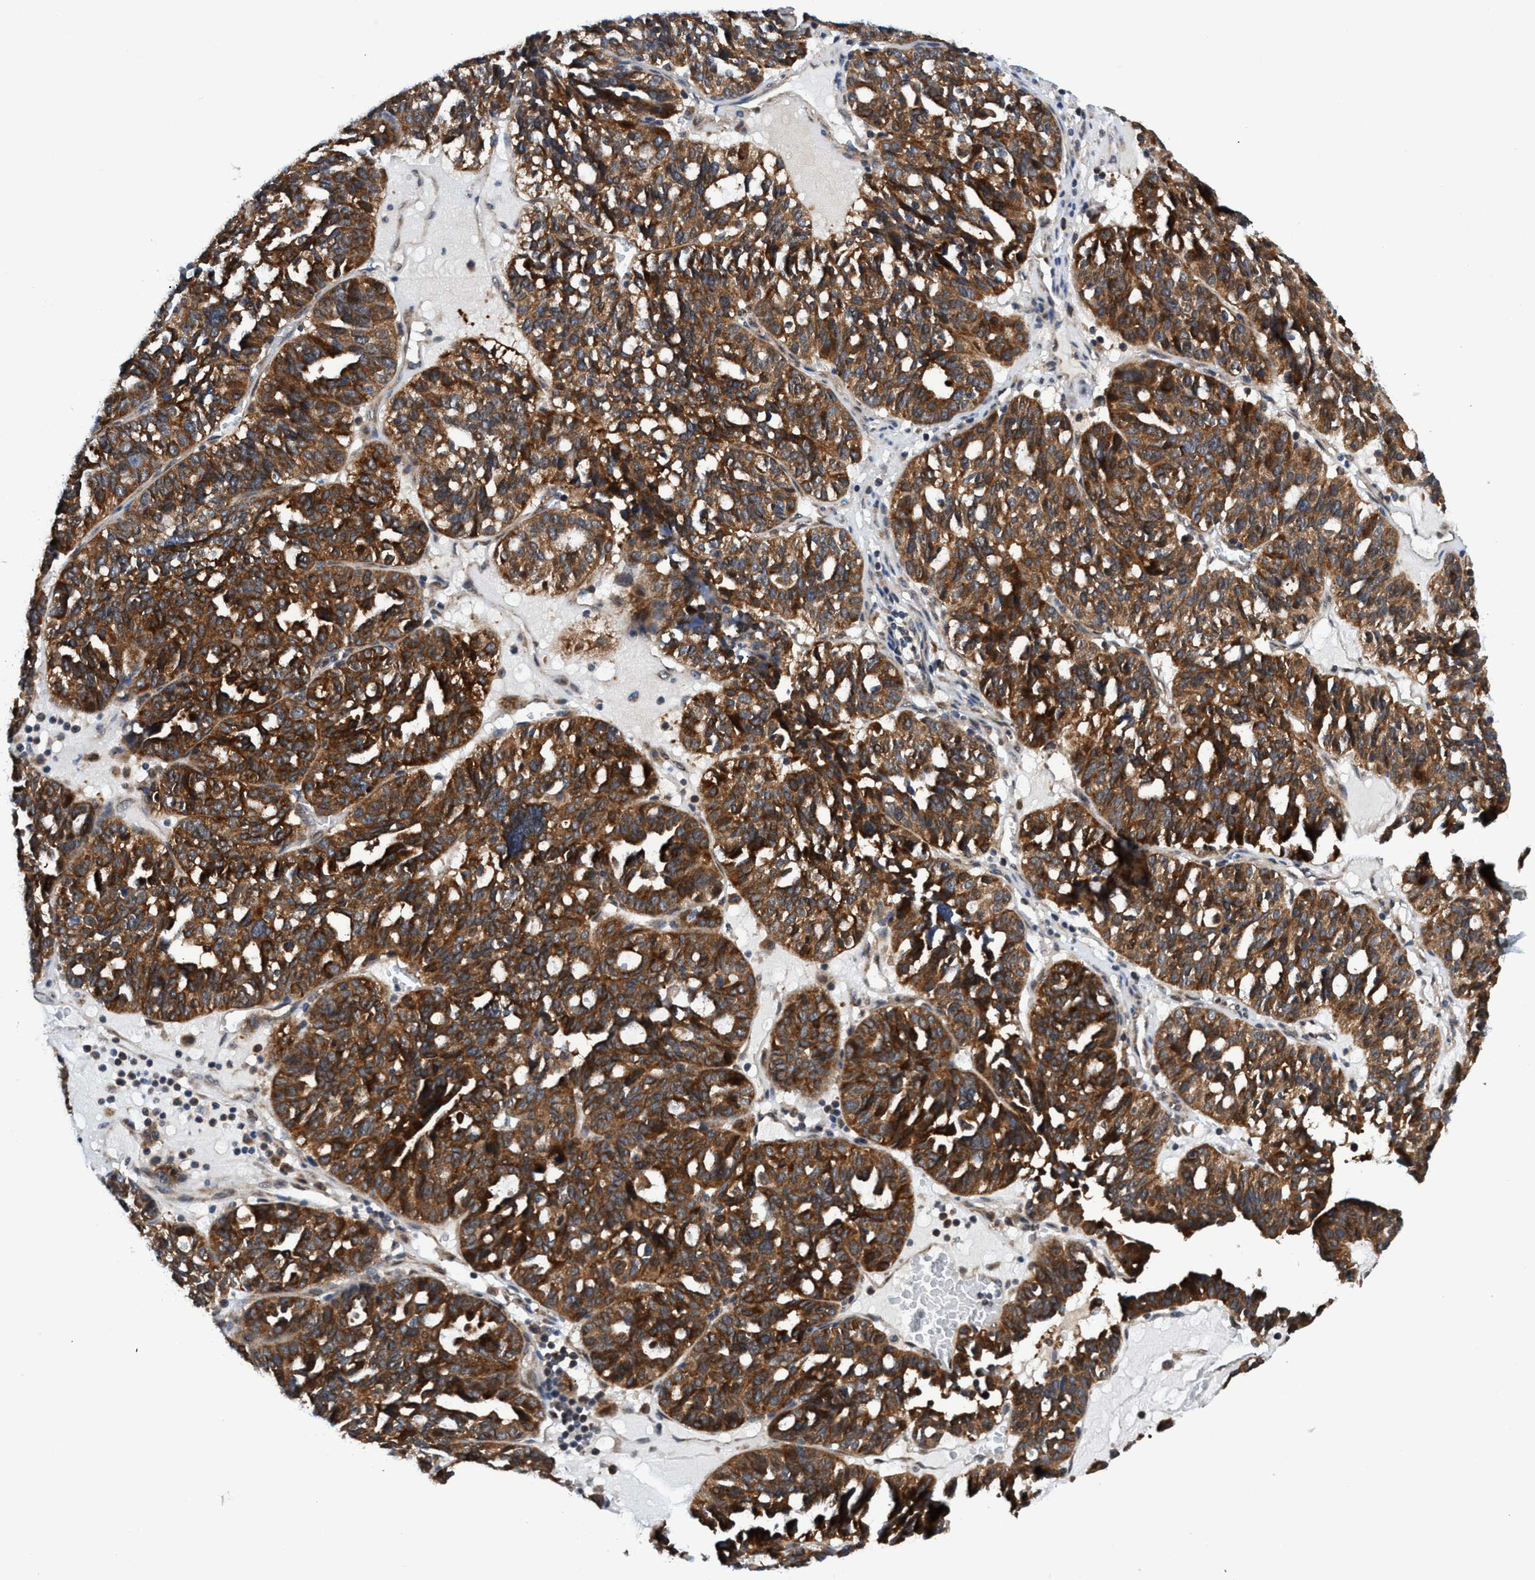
{"staining": {"intensity": "strong", "quantity": ">75%", "location": "cytoplasmic/membranous"}, "tissue": "ovarian cancer", "cell_type": "Tumor cells", "image_type": "cancer", "snomed": [{"axis": "morphology", "description": "Cystadenocarcinoma, serous, NOS"}, {"axis": "topography", "description": "Ovary"}], "caption": "IHC (DAB (3,3'-diaminobenzidine)) staining of ovarian cancer (serous cystadenocarcinoma) reveals strong cytoplasmic/membranous protein expression in approximately >75% of tumor cells. (IHC, brightfield microscopy, high magnification).", "gene": "AGAP2", "patient": {"sex": "female", "age": 59}}